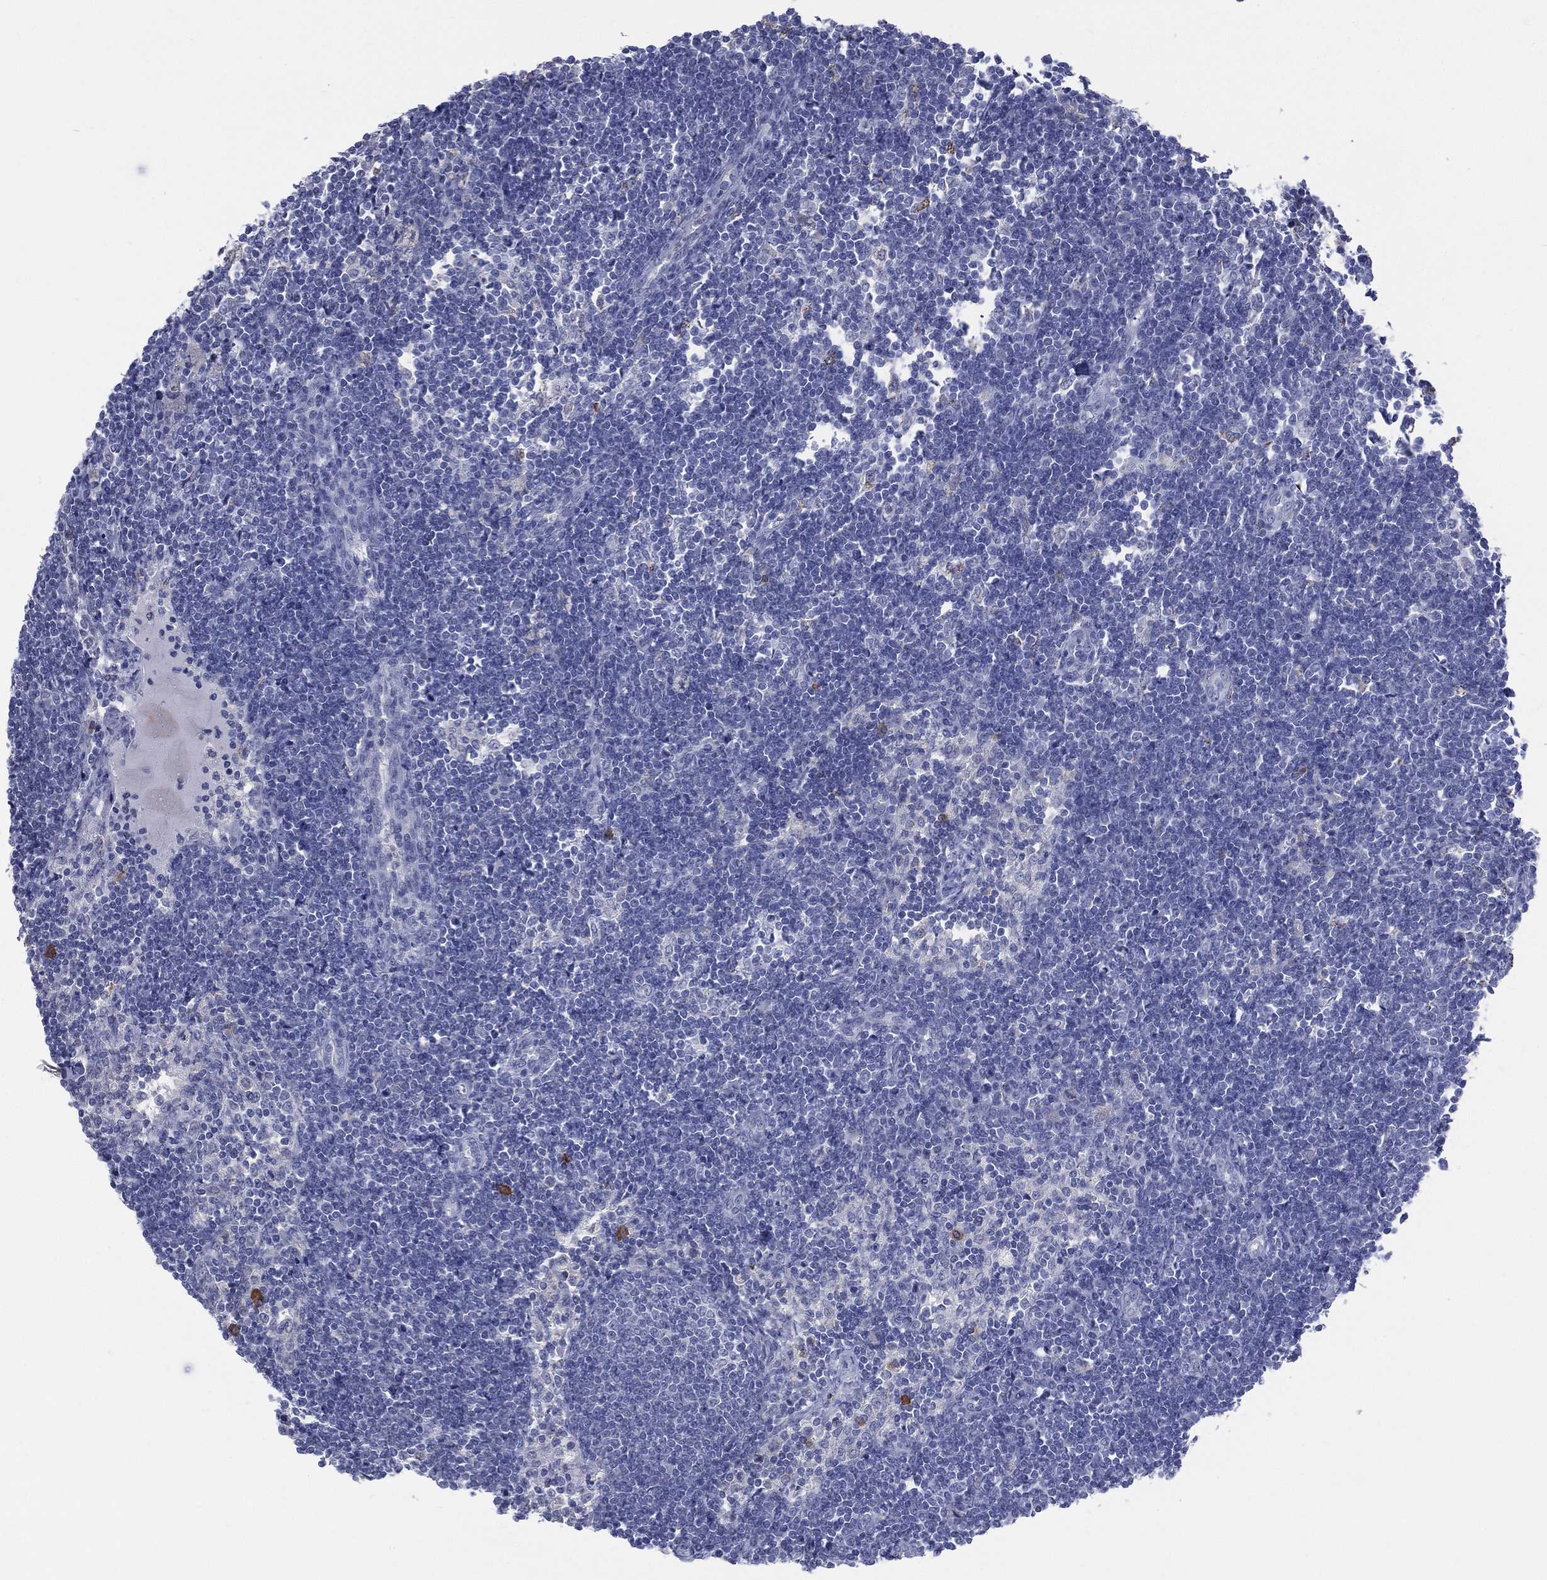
{"staining": {"intensity": "negative", "quantity": "none", "location": "none"}, "tissue": "lymph node", "cell_type": "Germinal center cells", "image_type": "normal", "snomed": [{"axis": "morphology", "description": "Normal tissue, NOS"}, {"axis": "morphology", "description": "Adenocarcinoma, NOS"}, {"axis": "topography", "description": "Lymph node"}, {"axis": "topography", "description": "Pancreas"}], "caption": "A high-resolution micrograph shows immunohistochemistry staining of benign lymph node, which reveals no significant staining in germinal center cells.", "gene": "AKAP3", "patient": {"sex": "female", "age": 58}}